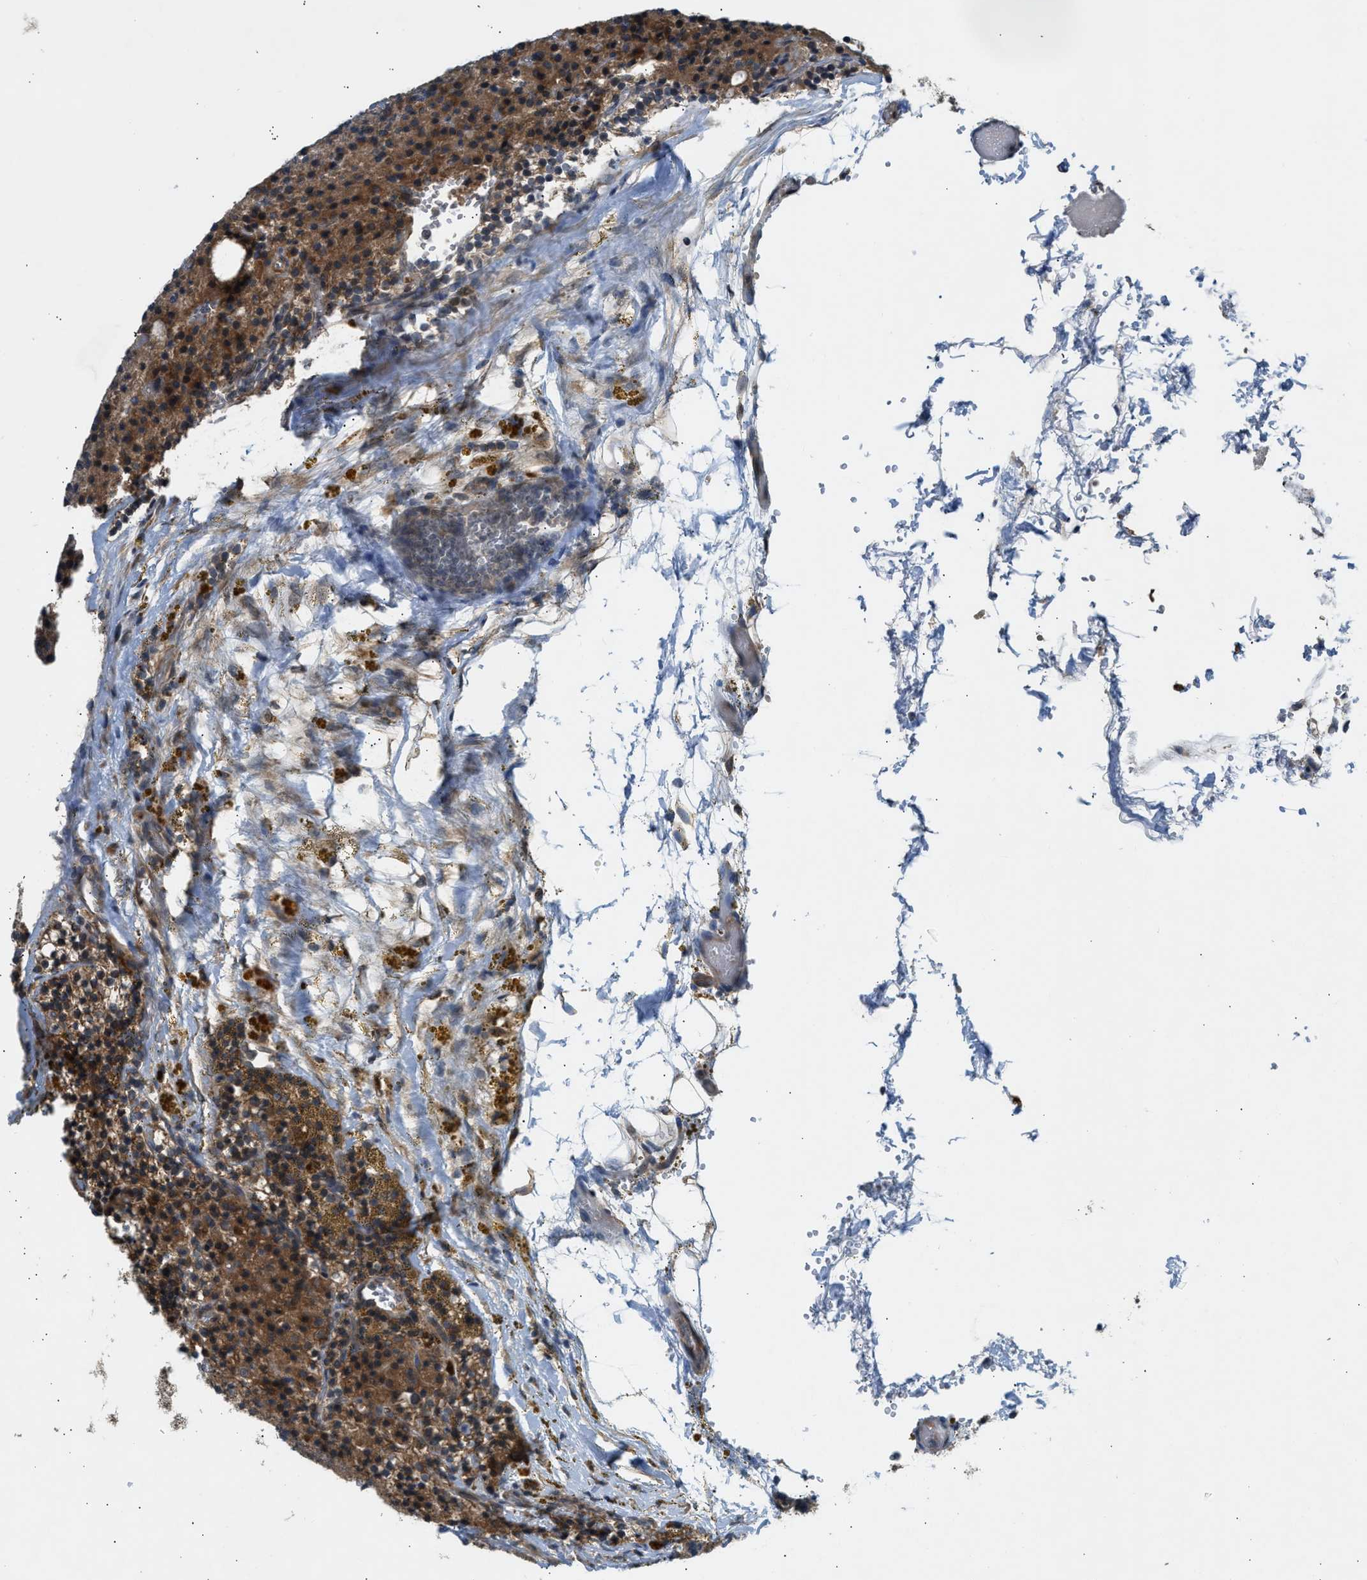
{"staining": {"intensity": "strong", "quantity": ">75%", "location": "cytoplasmic/membranous"}, "tissue": "parathyroid gland", "cell_type": "Glandular cells", "image_type": "normal", "snomed": [{"axis": "morphology", "description": "Normal tissue, NOS"}, {"axis": "morphology", "description": "Adenoma, NOS"}, {"axis": "topography", "description": "Parathyroid gland"}], "caption": "Immunohistochemistry histopathology image of unremarkable parathyroid gland: human parathyroid gland stained using immunohistochemistry (IHC) displays high levels of strong protein expression localized specifically in the cytoplasmic/membranous of glandular cells, appearing as a cytoplasmic/membranous brown color.", "gene": "ADCY8", "patient": {"sex": "male", "age": 75}}